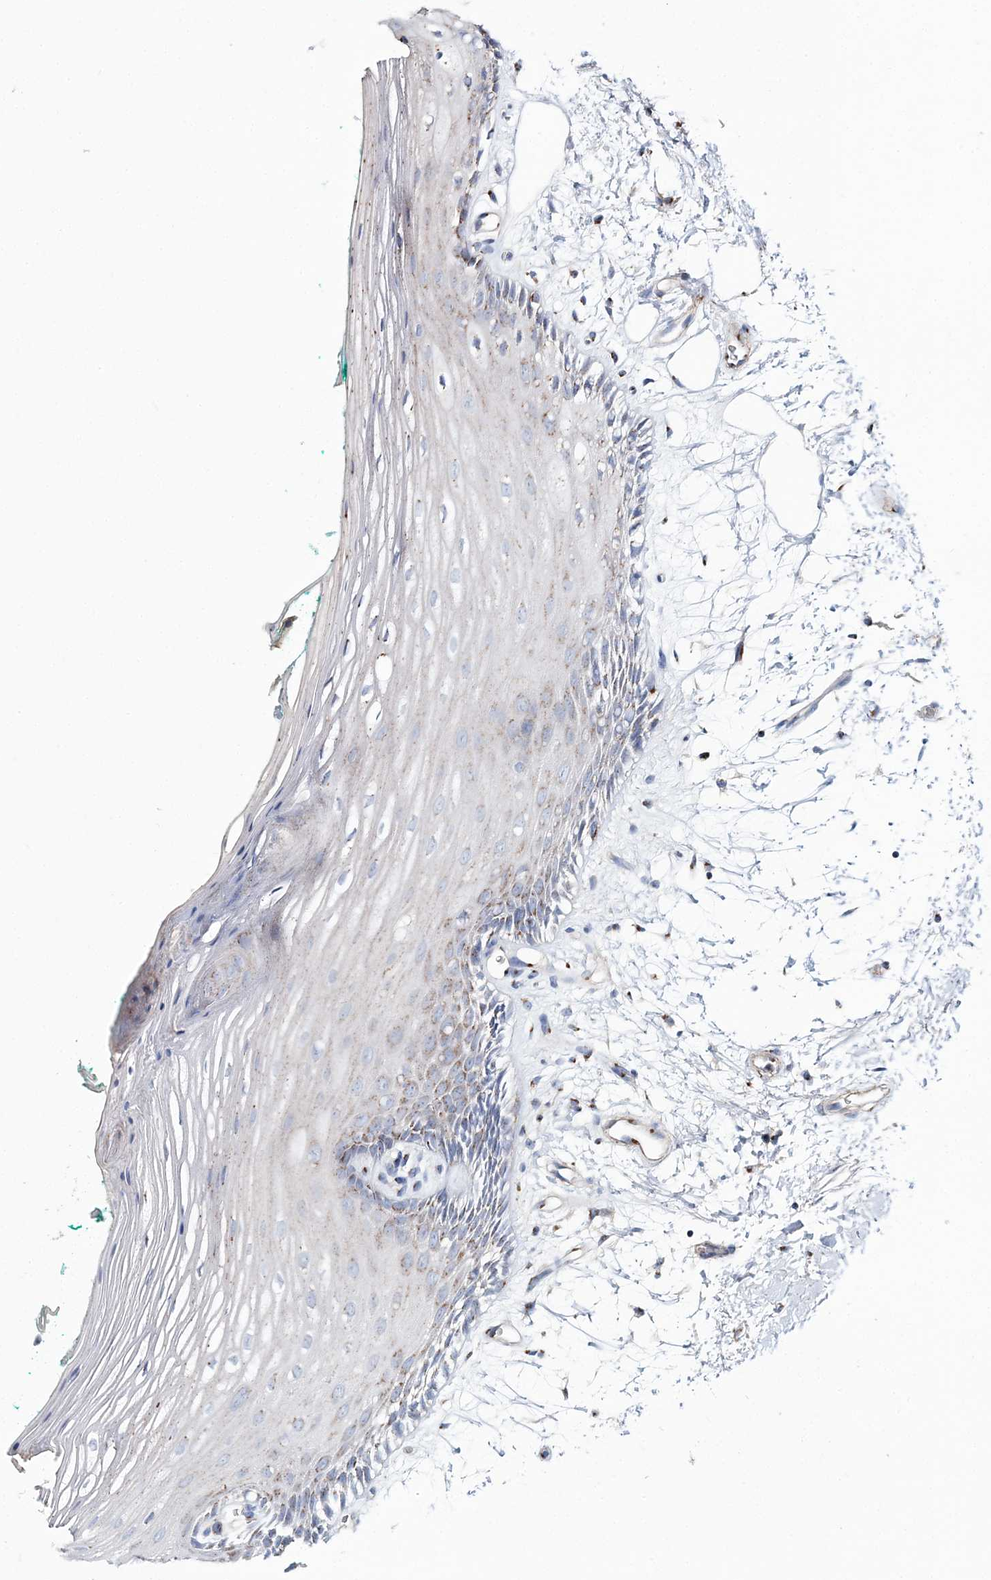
{"staining": {"intensity": "weak", "quantity": ">75%", "location": "cytoplasmic/membranous"}, "tissue": "oral mucosa", "cell_type": "Squamous epithelial cells", "image_type": "normal", "snomed": [{"axis": "morphology", "description": "Normal tissue, NOS"}, {"axis": "topography", "description": "Skeletal muscle"}, {"axis": "topography", "description": "Oral tissue"}, {"axis": "topography", "description": "Peripheral nerve tissue"}], "caption": "Protein expression analysis of unremarkable human oral mucosa reveals weak cytoplasmic/membranous positivity in about >75% of squamous epithelial cells. Using DAB (brown) and hematoxylin (blue) stains, captured at high magnification using brightfield microscopy.", "gene": "MAN1A2", "patient": {"sex": "female", "age": 84}}